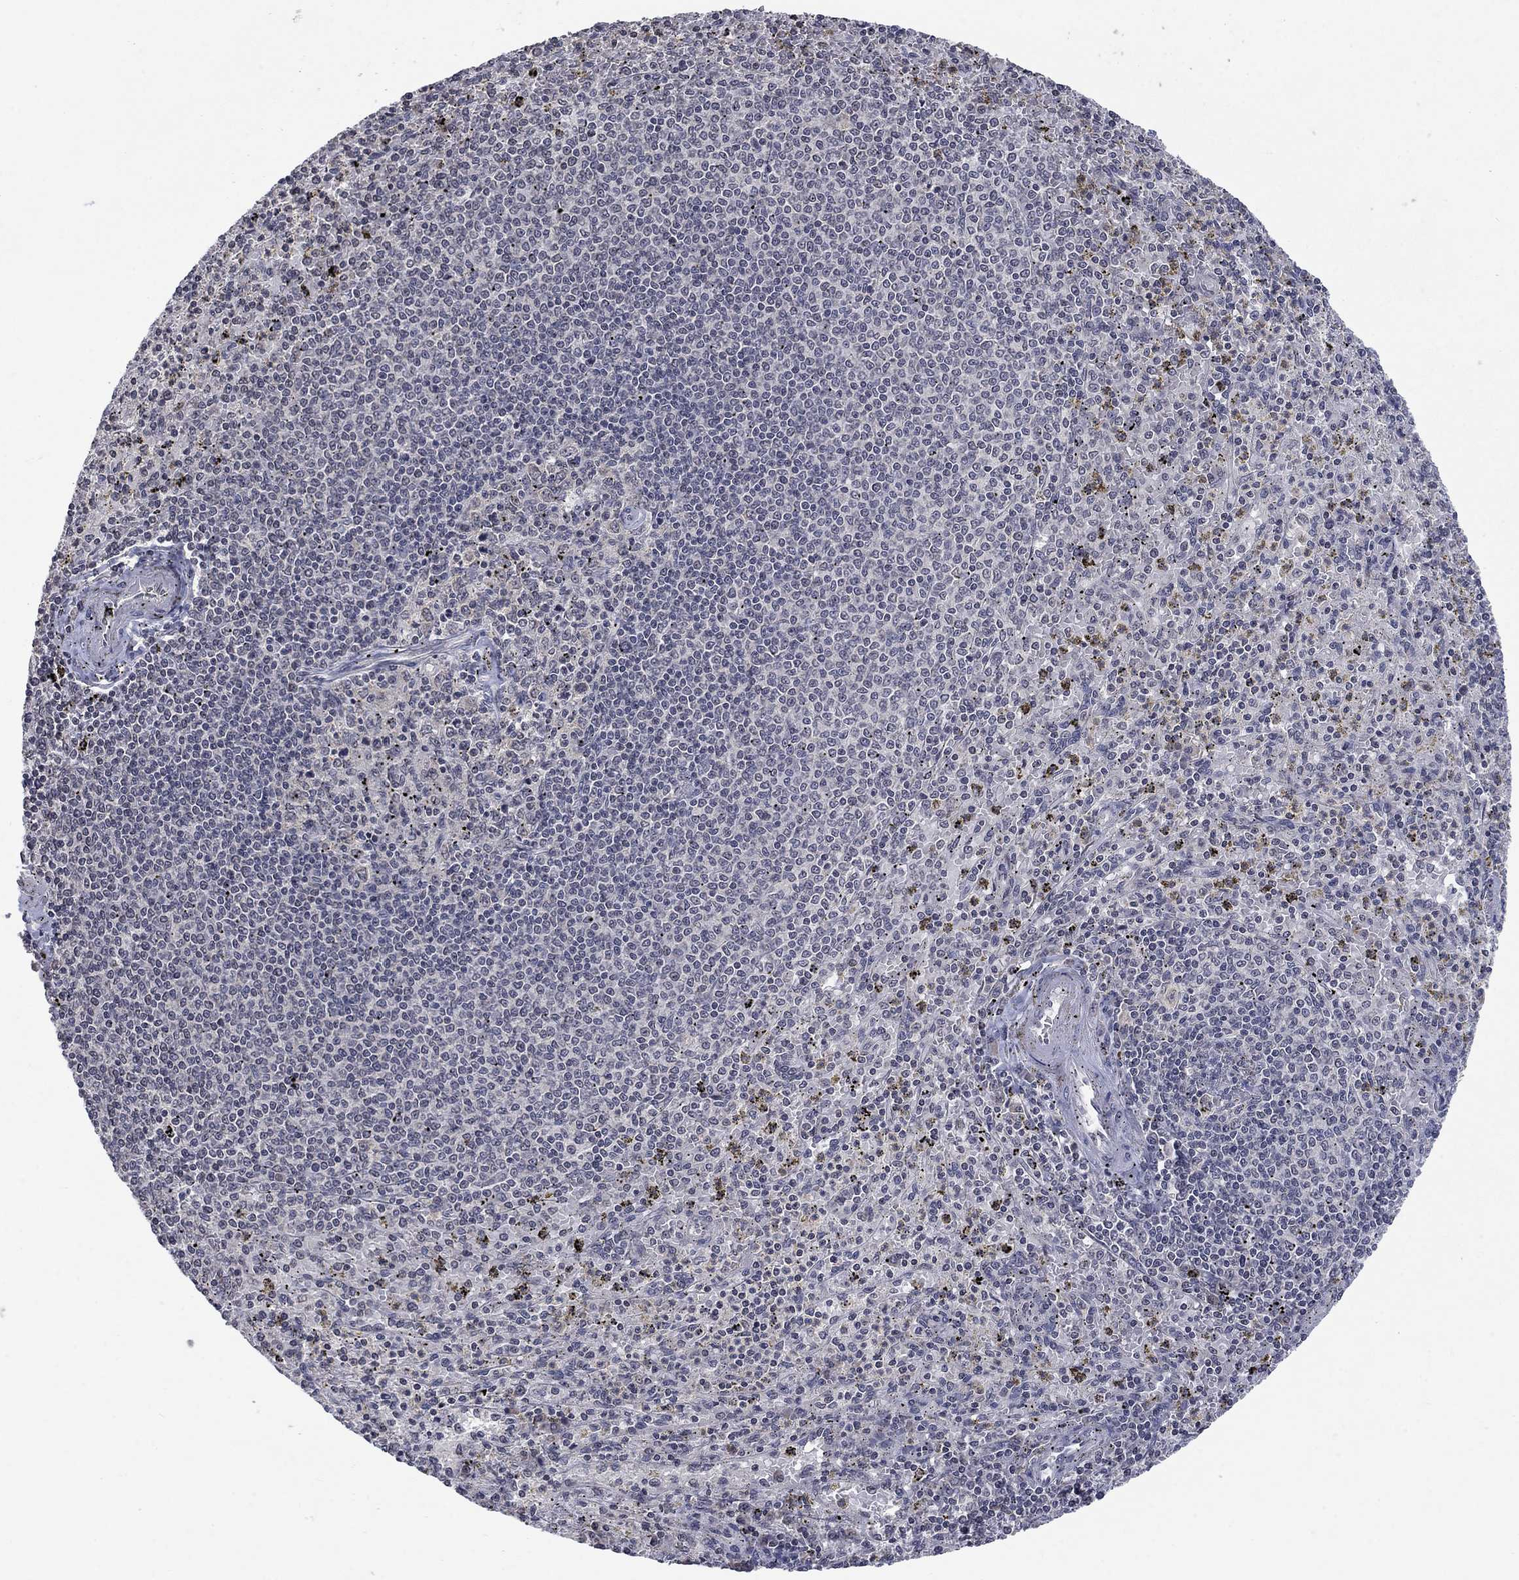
{"staining": {"intensity": "negative", "quantity": "none", "location": "none"}, "tissue": "spleen", "cell_type": "Cells in red pulp", "image_type": "normal", "snomed": [{"axis": "morphology", "description": "Normal tissue, NOS"}, {"axis": "topography", "description": "Spleen"}], "caption": "Spleen was stained to show a protein in brown. There is no significant positivity in cells in red pulp. Brightfield microscopy of IHC stained with DAB (brown) and hematoxylin (blue), captured at high magnification.", "gene": "SPATA33", "patient": {"sex": "male", "age": 60}}